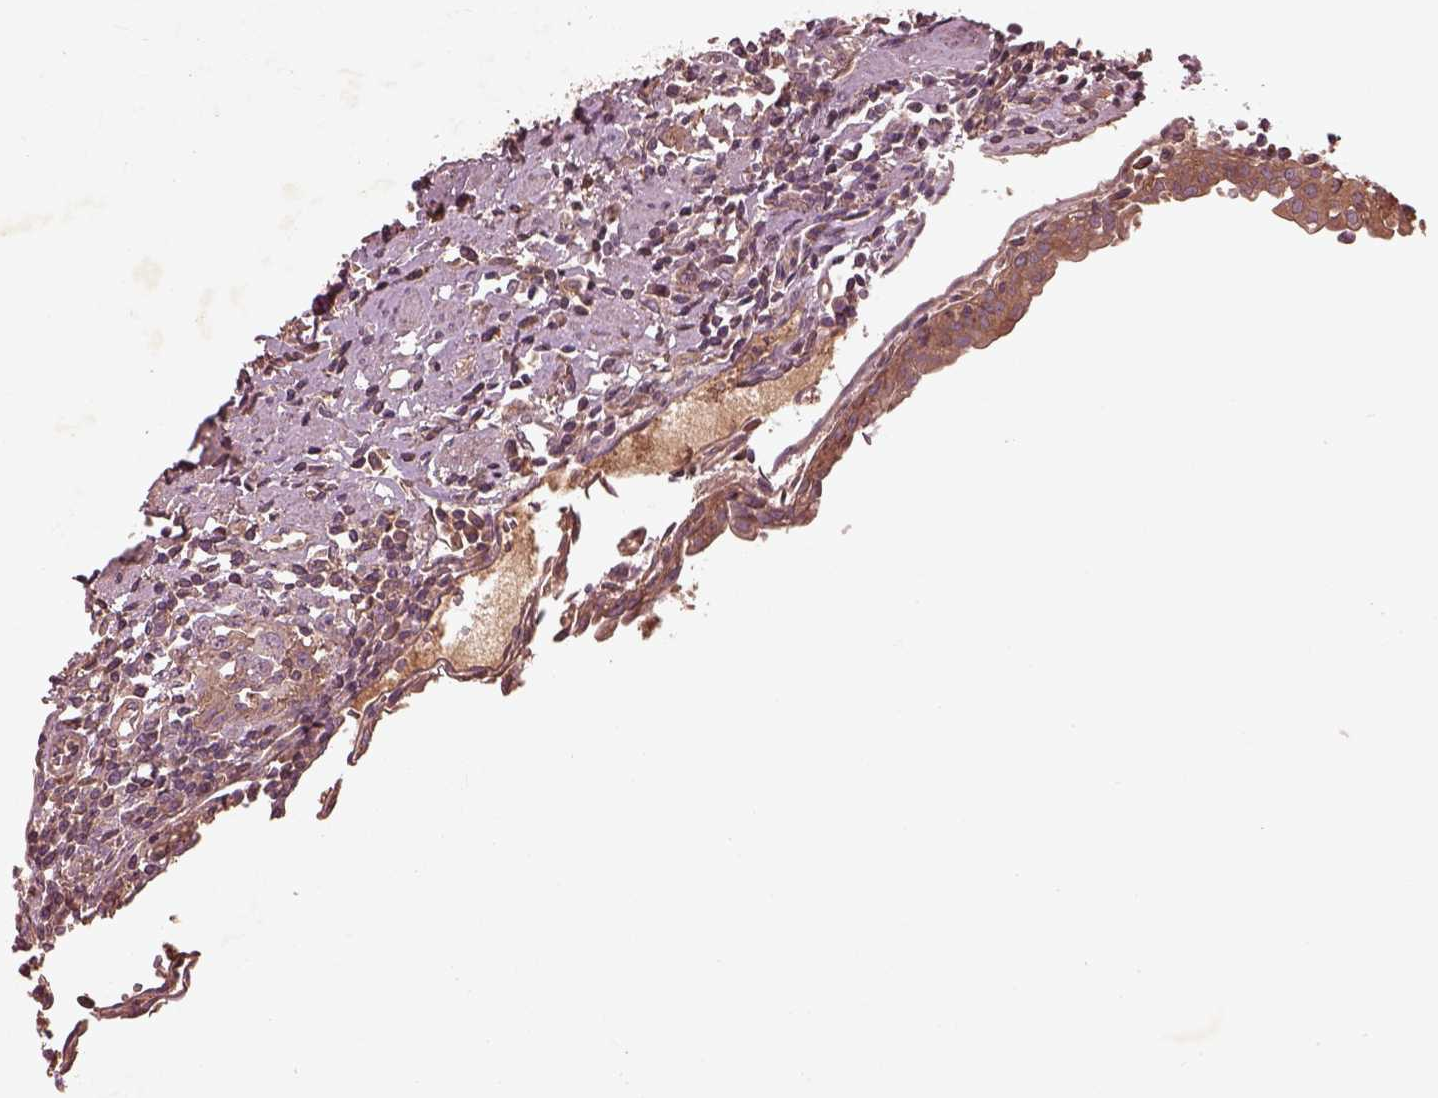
{"staining": {"intensity": "moderate", "quantity": "25%-75%", "location": "cytoplasmic/membranous"}, "tissue": "urothelial cancer", "cell_type": "Tumor cells", "image_type": "cancer", "snomed": [{"axis": "morphology", "description": "Urothelial carcinoma, High grade"}, {"axis": "topography", "description": "Urinary bladder"}], "caption": "An image of human urothelial cancer stained for a protein reveals moderate cytoplasmic/membranous brown staining in tumor cells.", "gene": "FAM234A", "patient": {"sex": "female", "age": 85}}